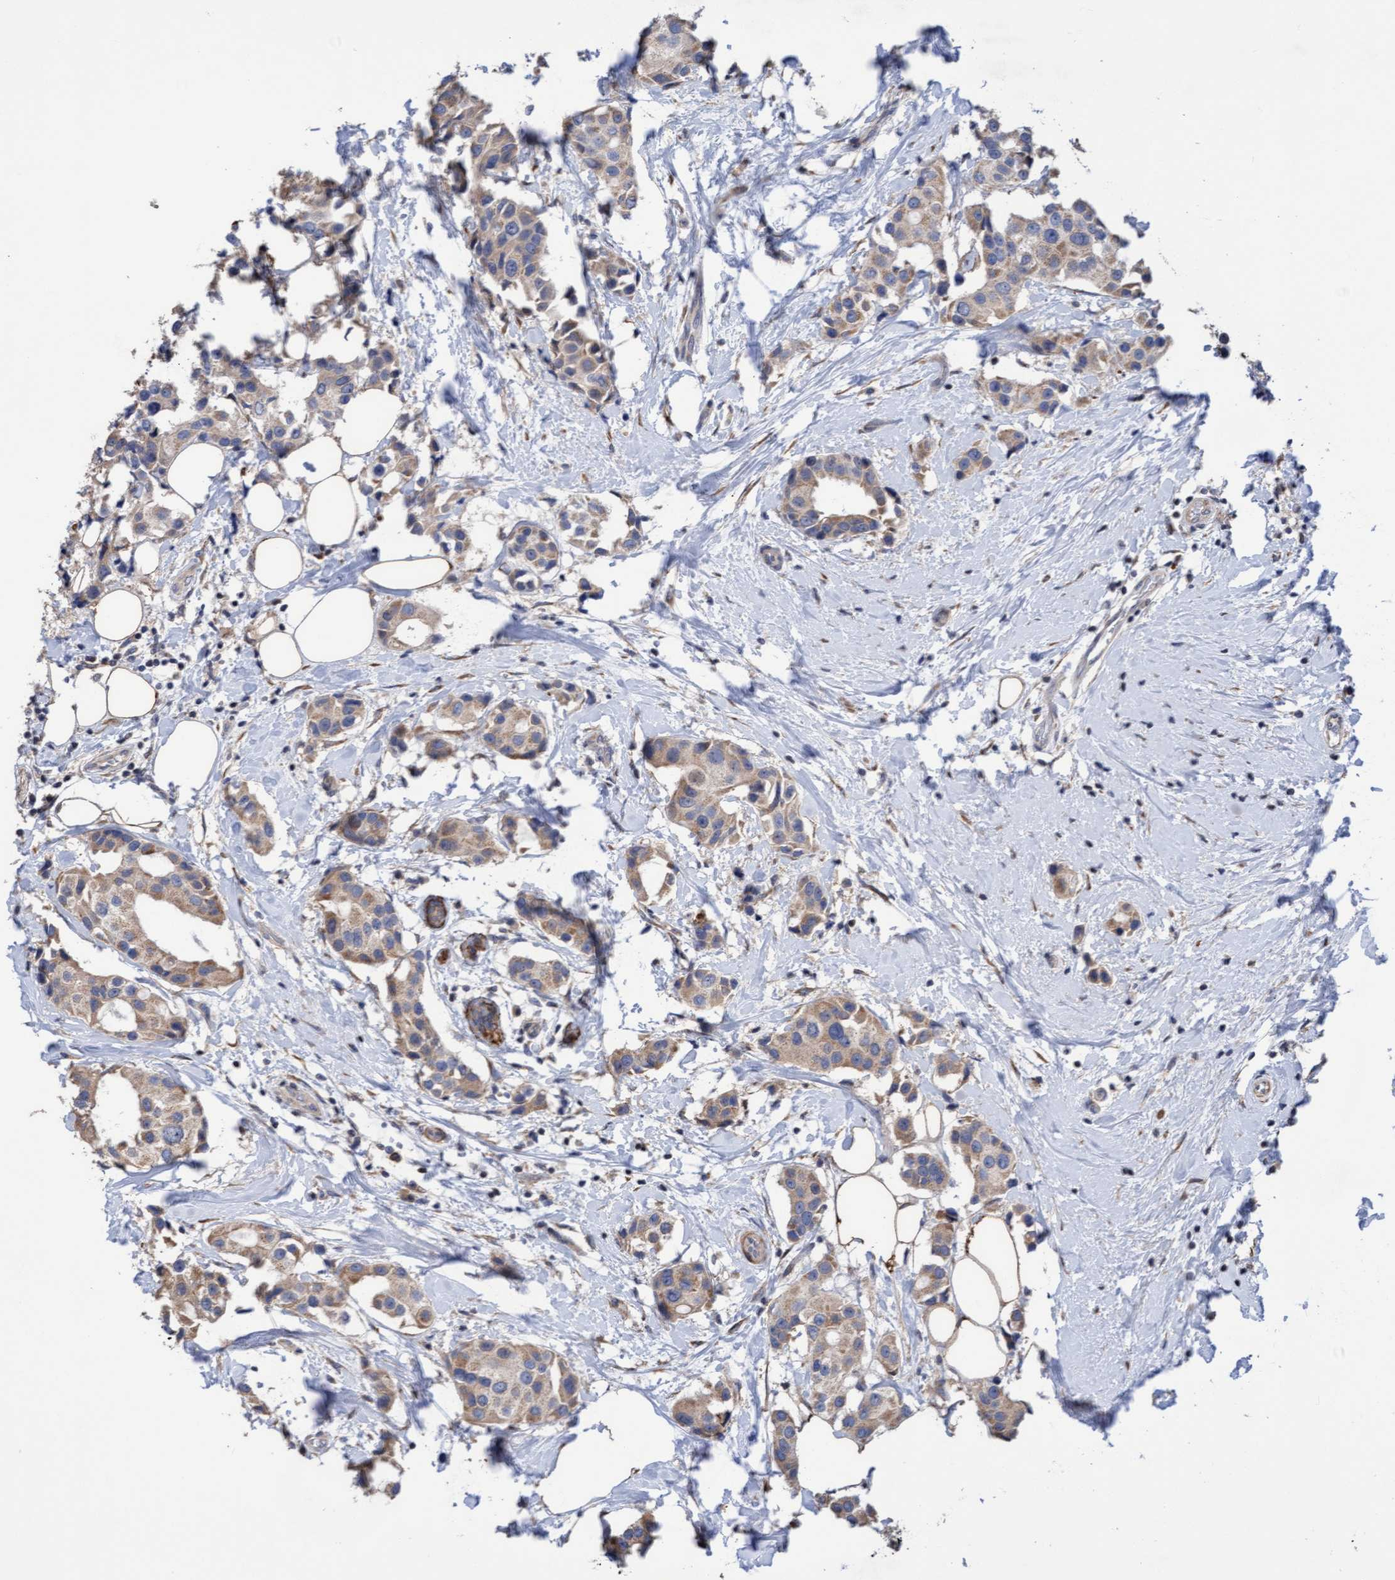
{"staining": {"intensity": "moderate", "quantity": "25%-75%", "location": "cytoplasmic/membranous"}, "tissue": "breast cancer", "cell_type": "Tumor cells", "image_type": "cancer", "snomed": [{"axis": "morphology", "description": "Normal tissue, NOS"}, {"axis": "morphology", "description": "Duct carcinoma"}, {"axis": "topography", "description": "Breast"}], "caption": "Protein expression by immunohistochemistry exhibits moderate cytoplasmic/membranous staining in approximately 25%-75% of tumor cells in breast intraductal carcinoma.", "gene": "ELP5", "patient": {"sex": "female", "age": 39}}